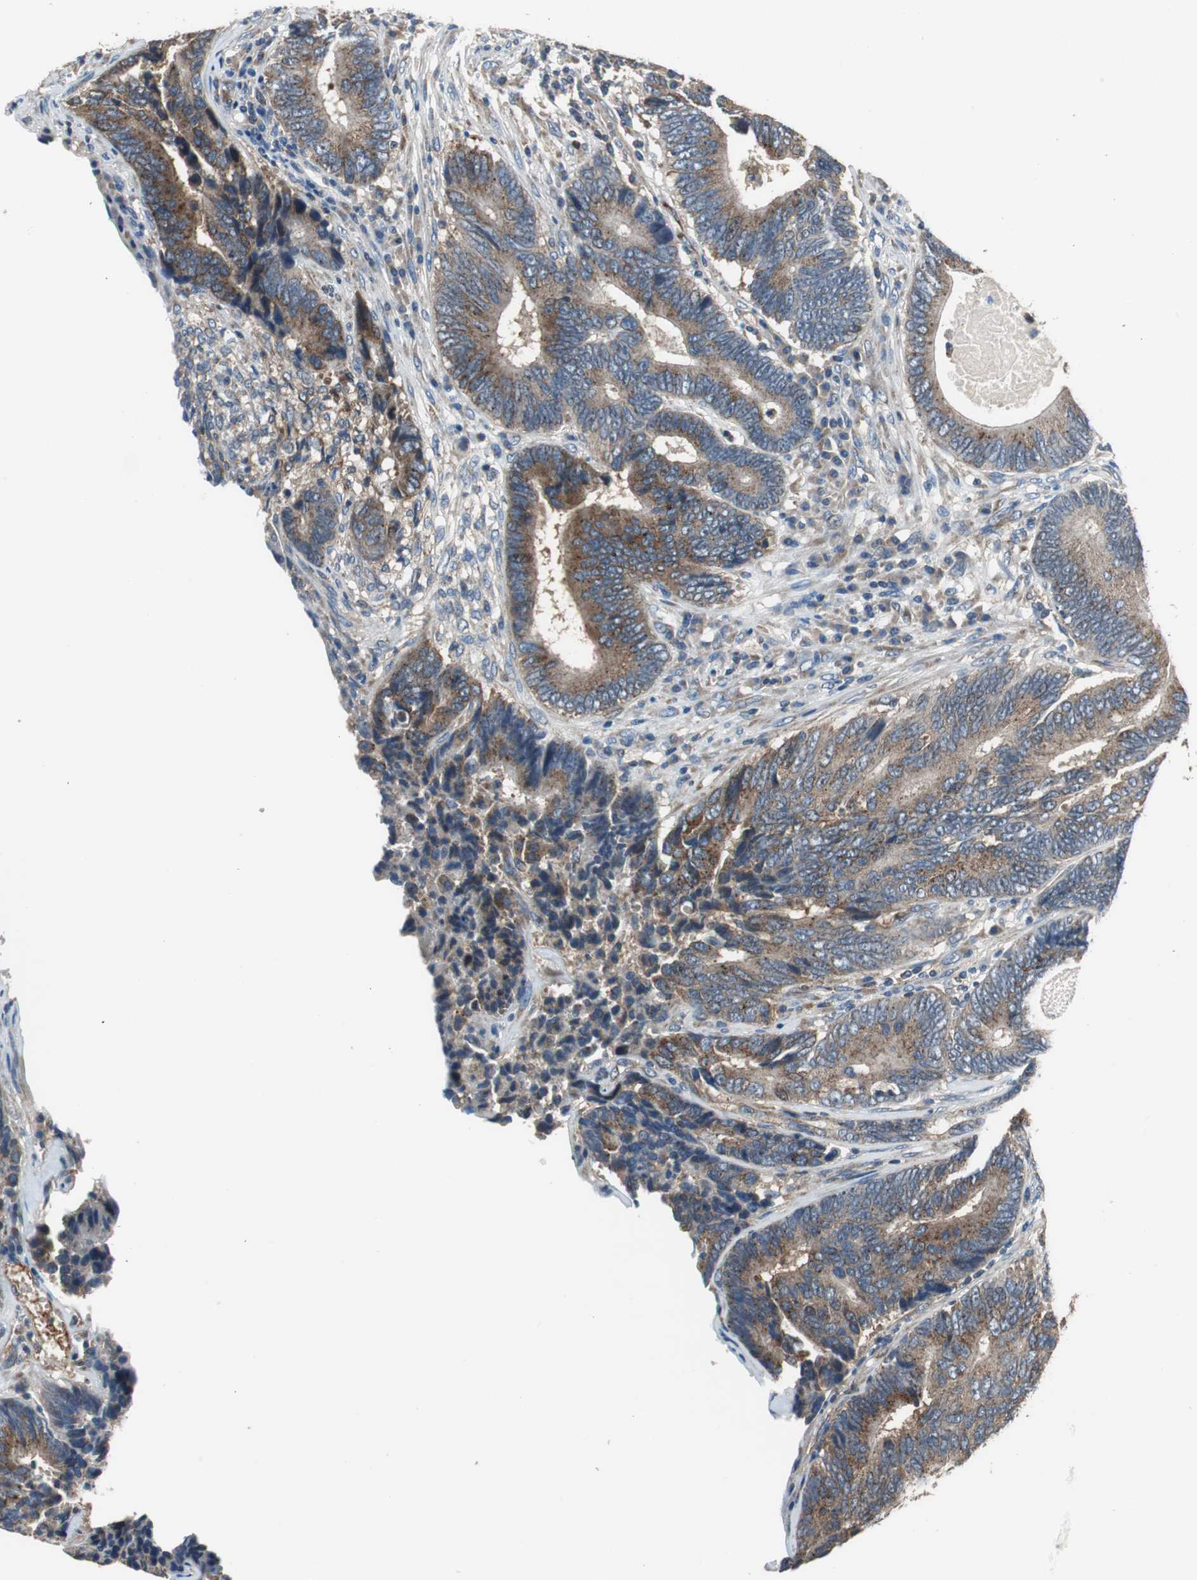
{"staining": {"intensity": "moderate", "quantity": ">75%", "location": "cytoplasmic/membranous"}, "tissue": "colorectal cancer", "cell_type": "Tumor cells", "image_type": "cancer", "snomed": [{"axis": "morphology", "description": "Adenocarcinoma, NOS"}, {"axis": "topography", "description": "Colon"}], "caption": "DAB immunohistochemical staining of human colorectal adenocarcinoma reveals moderate cytoplasmic/membranous protein staining in approximately >75% of tumor cells.", "gene": "PI4KB", "patient": {"sex": "female", "age": 78}}